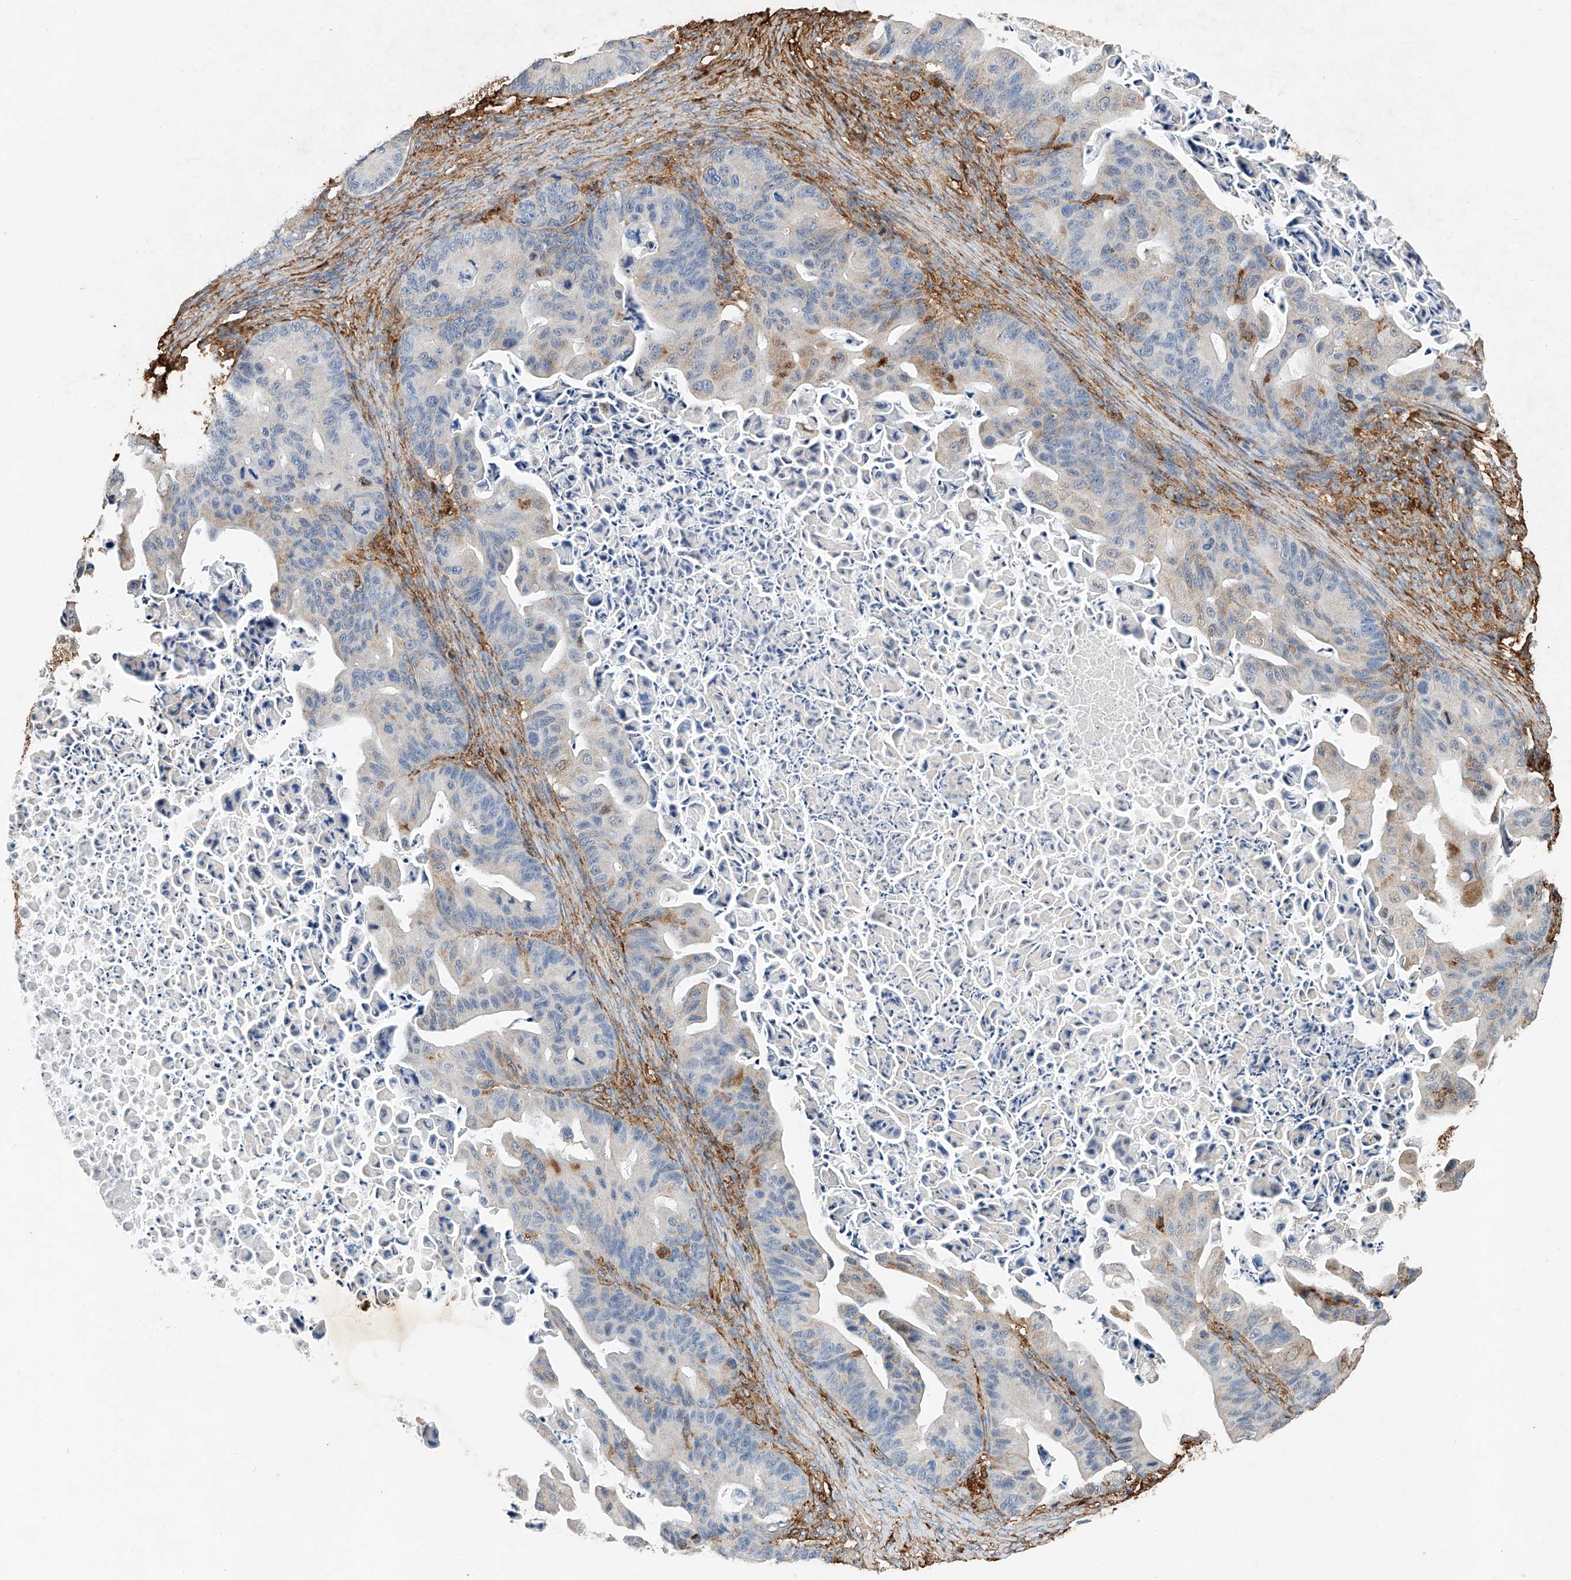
{"staining": {"intensity": "weak", "quantity": "<25%", "location": "cytoplasmic/membranous"}, "tissue": "ovarian cancer", "cell_type": "Tumor cells", "image_type": "cancer", "snomed": [{"axis": "morphology", "description": "Cystadenocarcinoma, mucinous, NOS"}, {"axis": "topography", "description": "Ovary"}], "caption": "There is no significant expression in tumor cells of ovarian cancer. (DAB IHC, high magnification).", "gene": "CTDP1", "patient": {"sex": "female", "age": 37}}